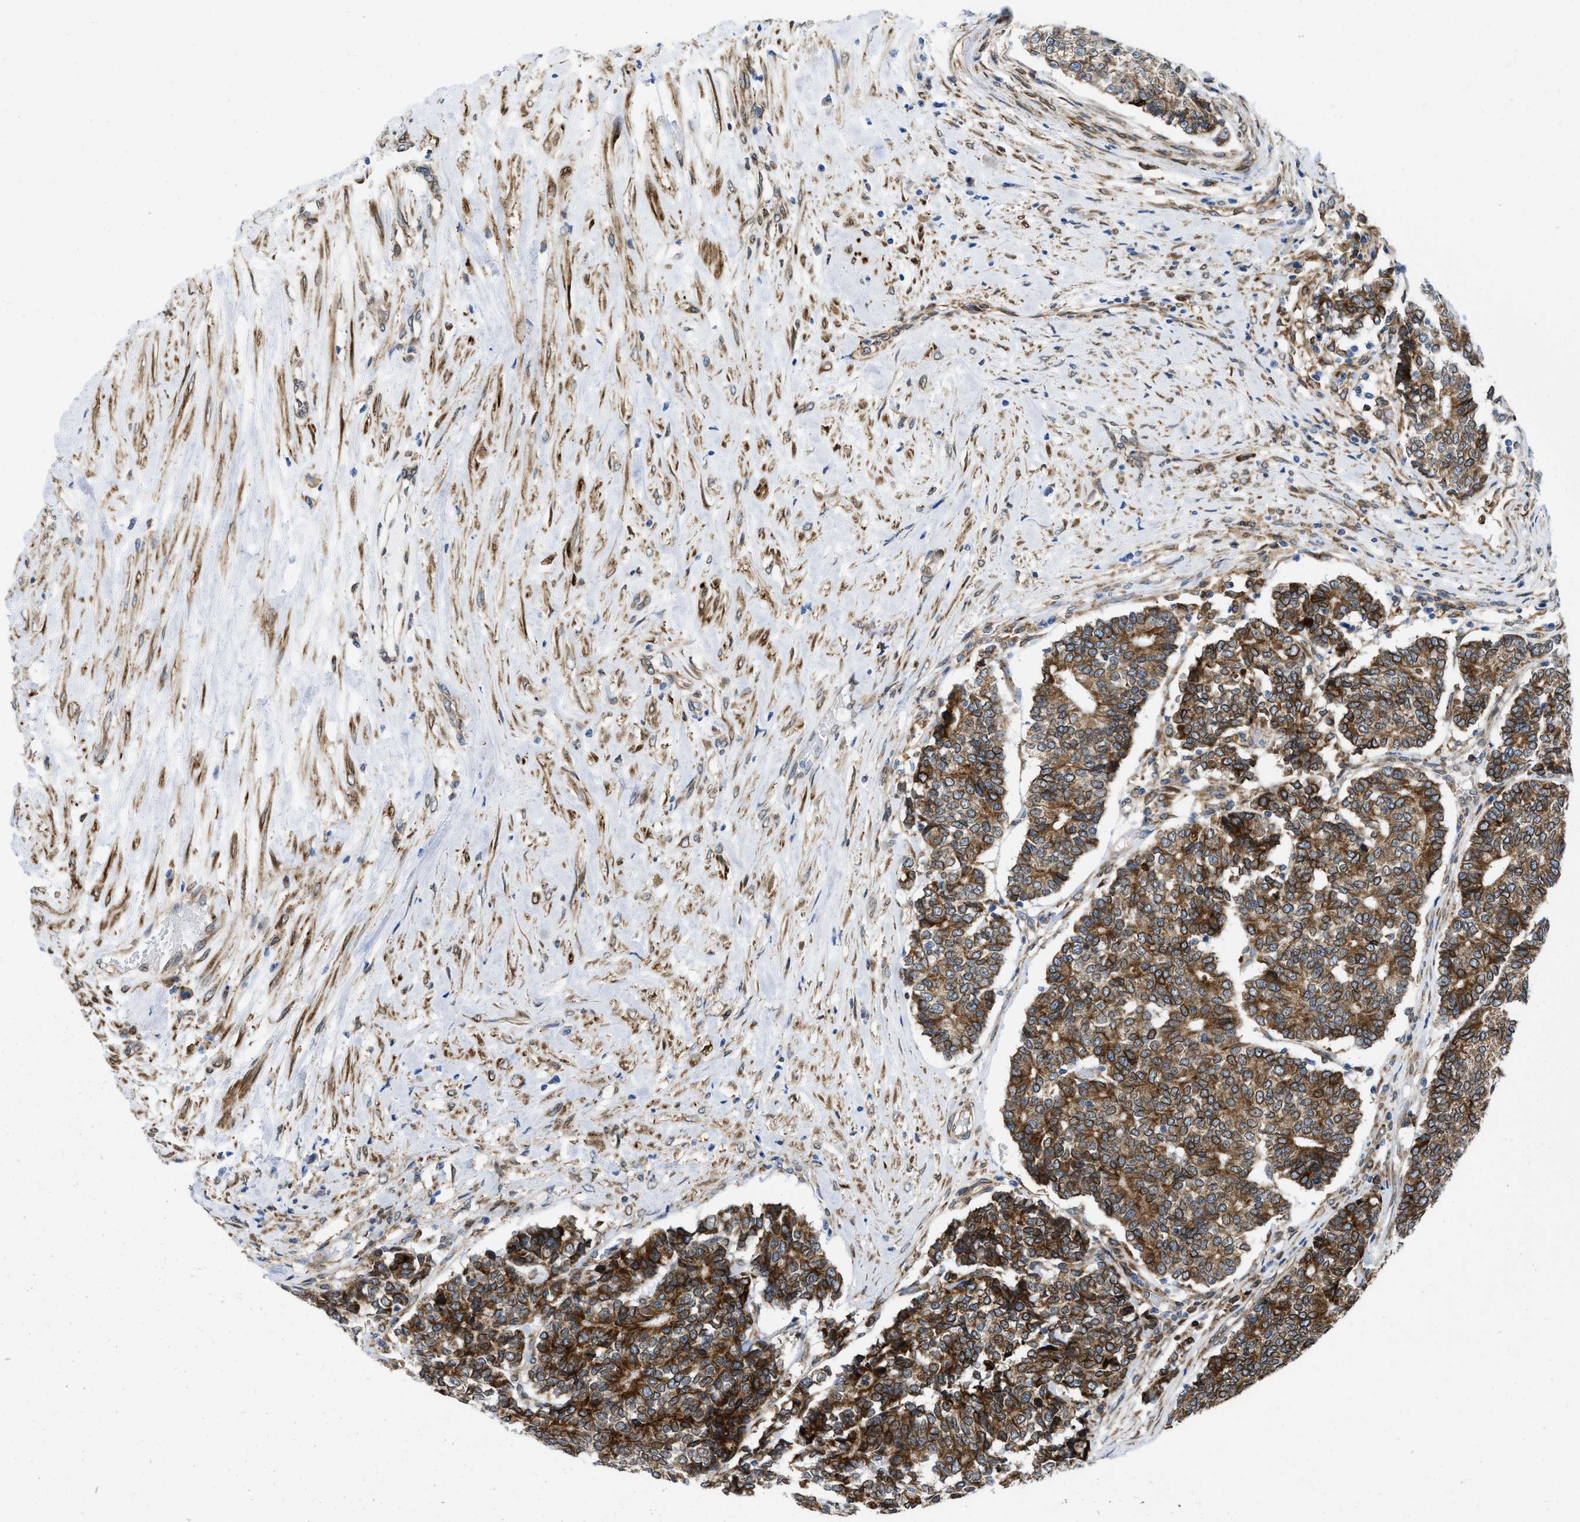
{"staining": {"intensity": "strong", "quantity": ">75%", "location": "cytoplasmic/membranous"}, "tissue": "prostate cancer", "cell_type": "Tumor cells", "image_type": "cancer", "snomed": [{"axis": "morphology", "description": "Normal tissue, NOS"}, {"axis": "morphology", "description": "Adenocarcinoma, High grade"}, {"axis": "topography", "description": "Prostate"}, {"axis": "topography", "description": "Seminal veicle"}], "caption": "Immunohistochemistry micrograph of neoplastic tissue: prostate cancer stained using IHC demonstrates high levels of strong protein expression localized specifically in the cytoplasmic/membranous of tumor cells, appearing as a cytoplasmic/membranous brown color.", "gene": "ERLIN2", "patient": {"sex": "male", "age": 55}}